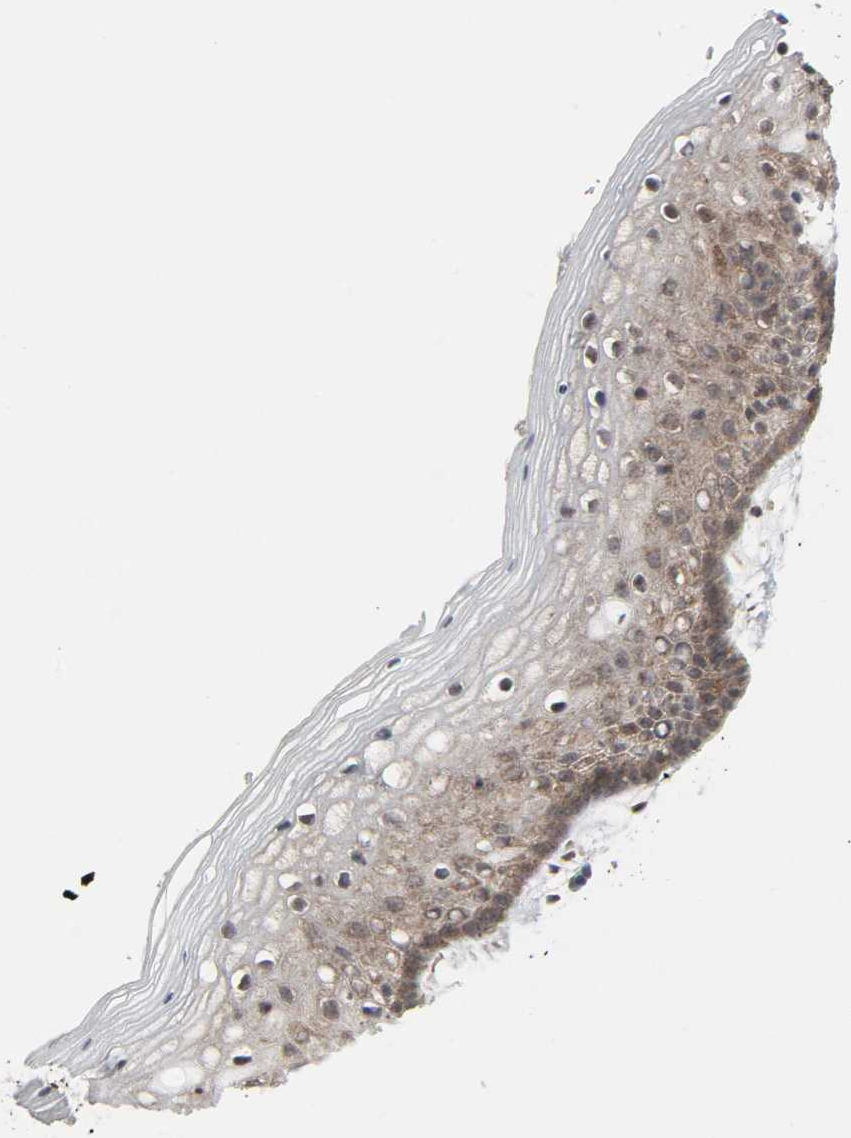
{"staining": {"intensity": "moderate", "quantity": ">75%", "location": "cytoplasmic/membranous"}, "tissue": "vagina", "cell_type": "Squamous epithelial cells", "image_type": "normal", "snomed": [{"axis": "morphology", "description": "Normal tissue, NOS"}, {"axis": "topography", "description": "Vagina"}], "caption": "A high-resolution histopathology image shows immunohistochemistry (IHC) staining of benign vagina, which exhibits moderate cytoplasmic/membranous staining in about >75% of squamous epithelial cells. (Brightfield microscopy of DAB IHC at high magnification).", "gene": "GSK3A", "patient": {"sex": "female", "age": 46}}